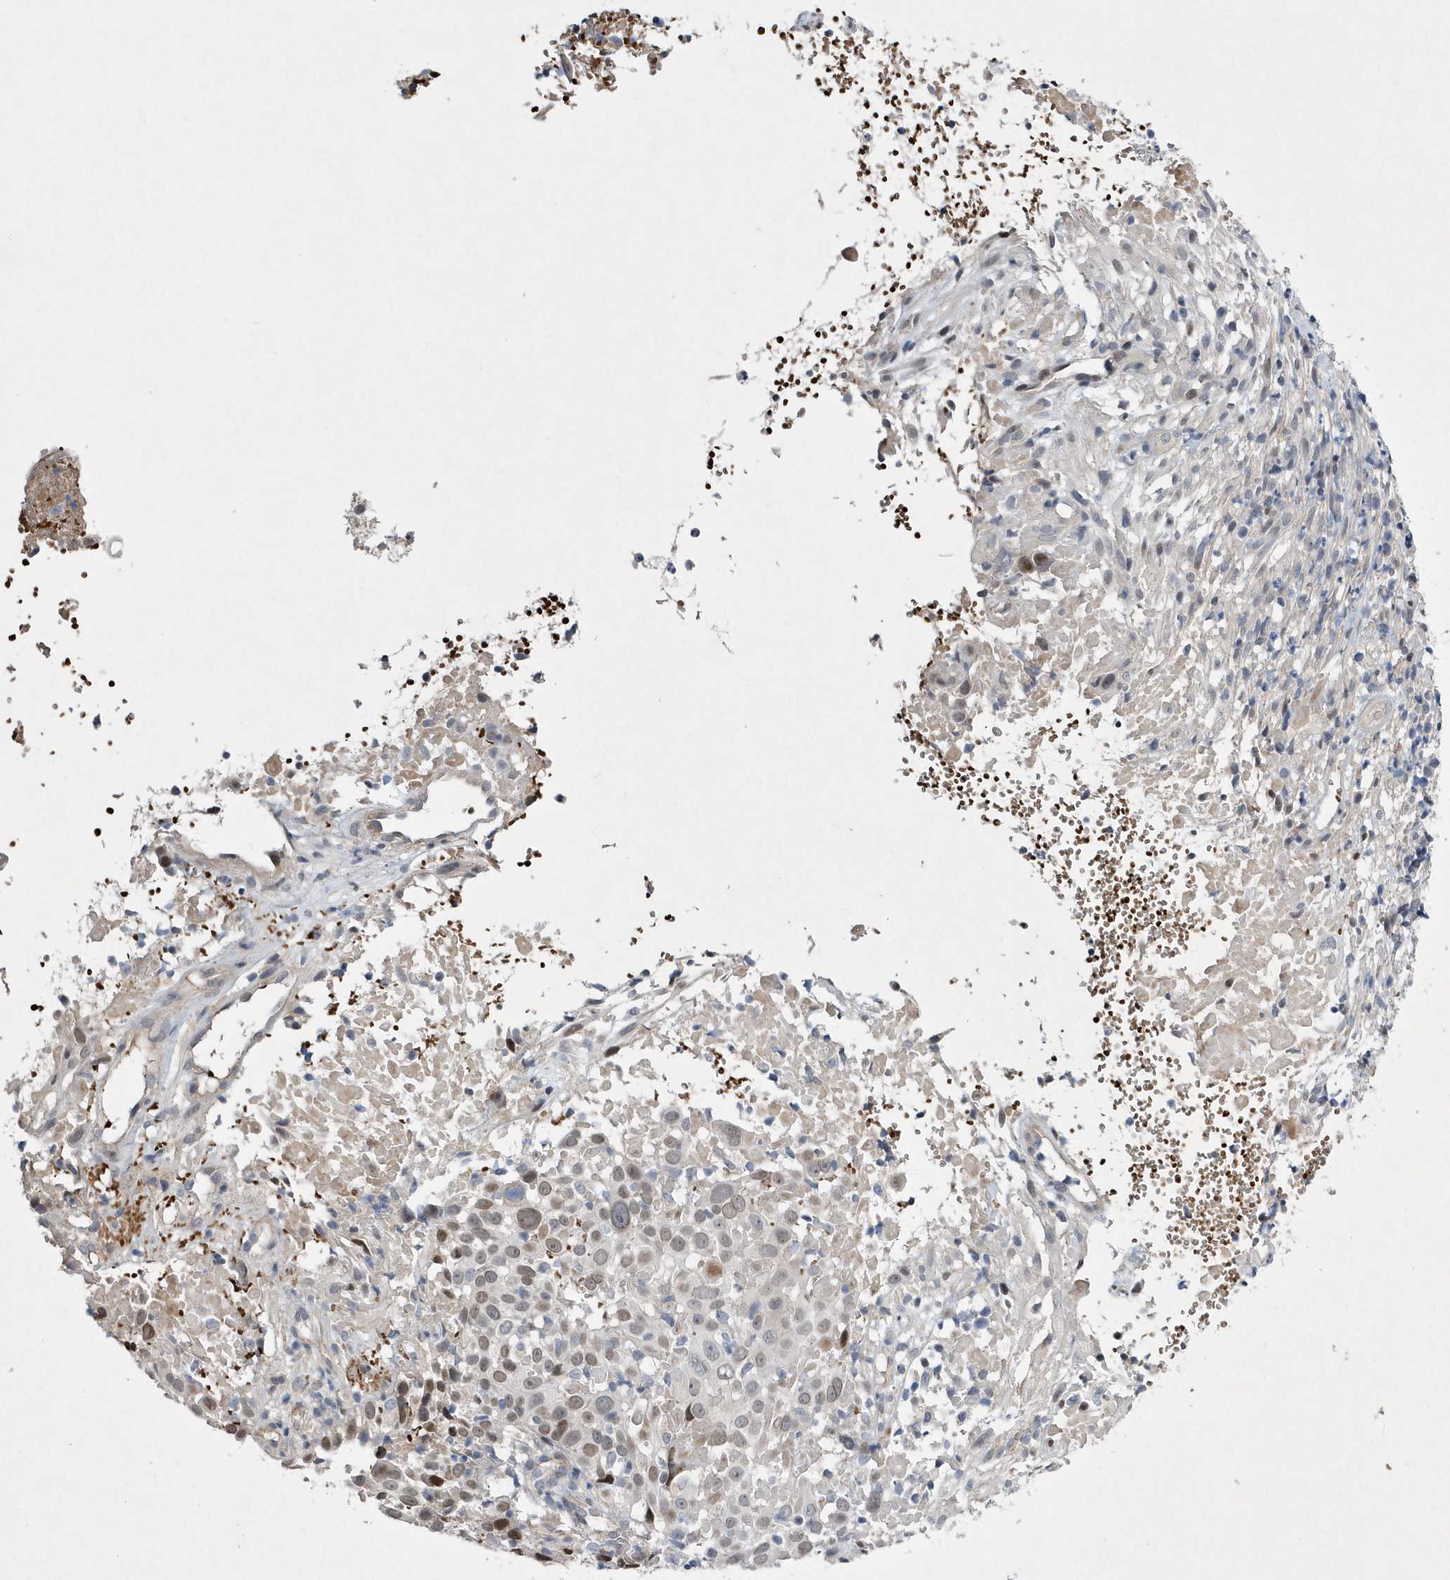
{"staining": {"intensity": "weak", "quantity": "25%-75%", "location": "nuclear"}, "tissue": "cervical cancer", "cell_type": "Tumor cells", "image_type": "cancer", "snomed": [{"axis": "morphology", "description": "Squamous cell carcinoma, NOS"}, {"axis": "topography", "description": "Cervix"}], "caption": "A high-resolution image shows immunohistochemistry staining of cervical squamous cell carcinoma, which reveals weak nuclear staining in approximately 25%-75% of tumor cells.", "gene": "ZNF875", "patient": {"sex": "female", "age": 74}}